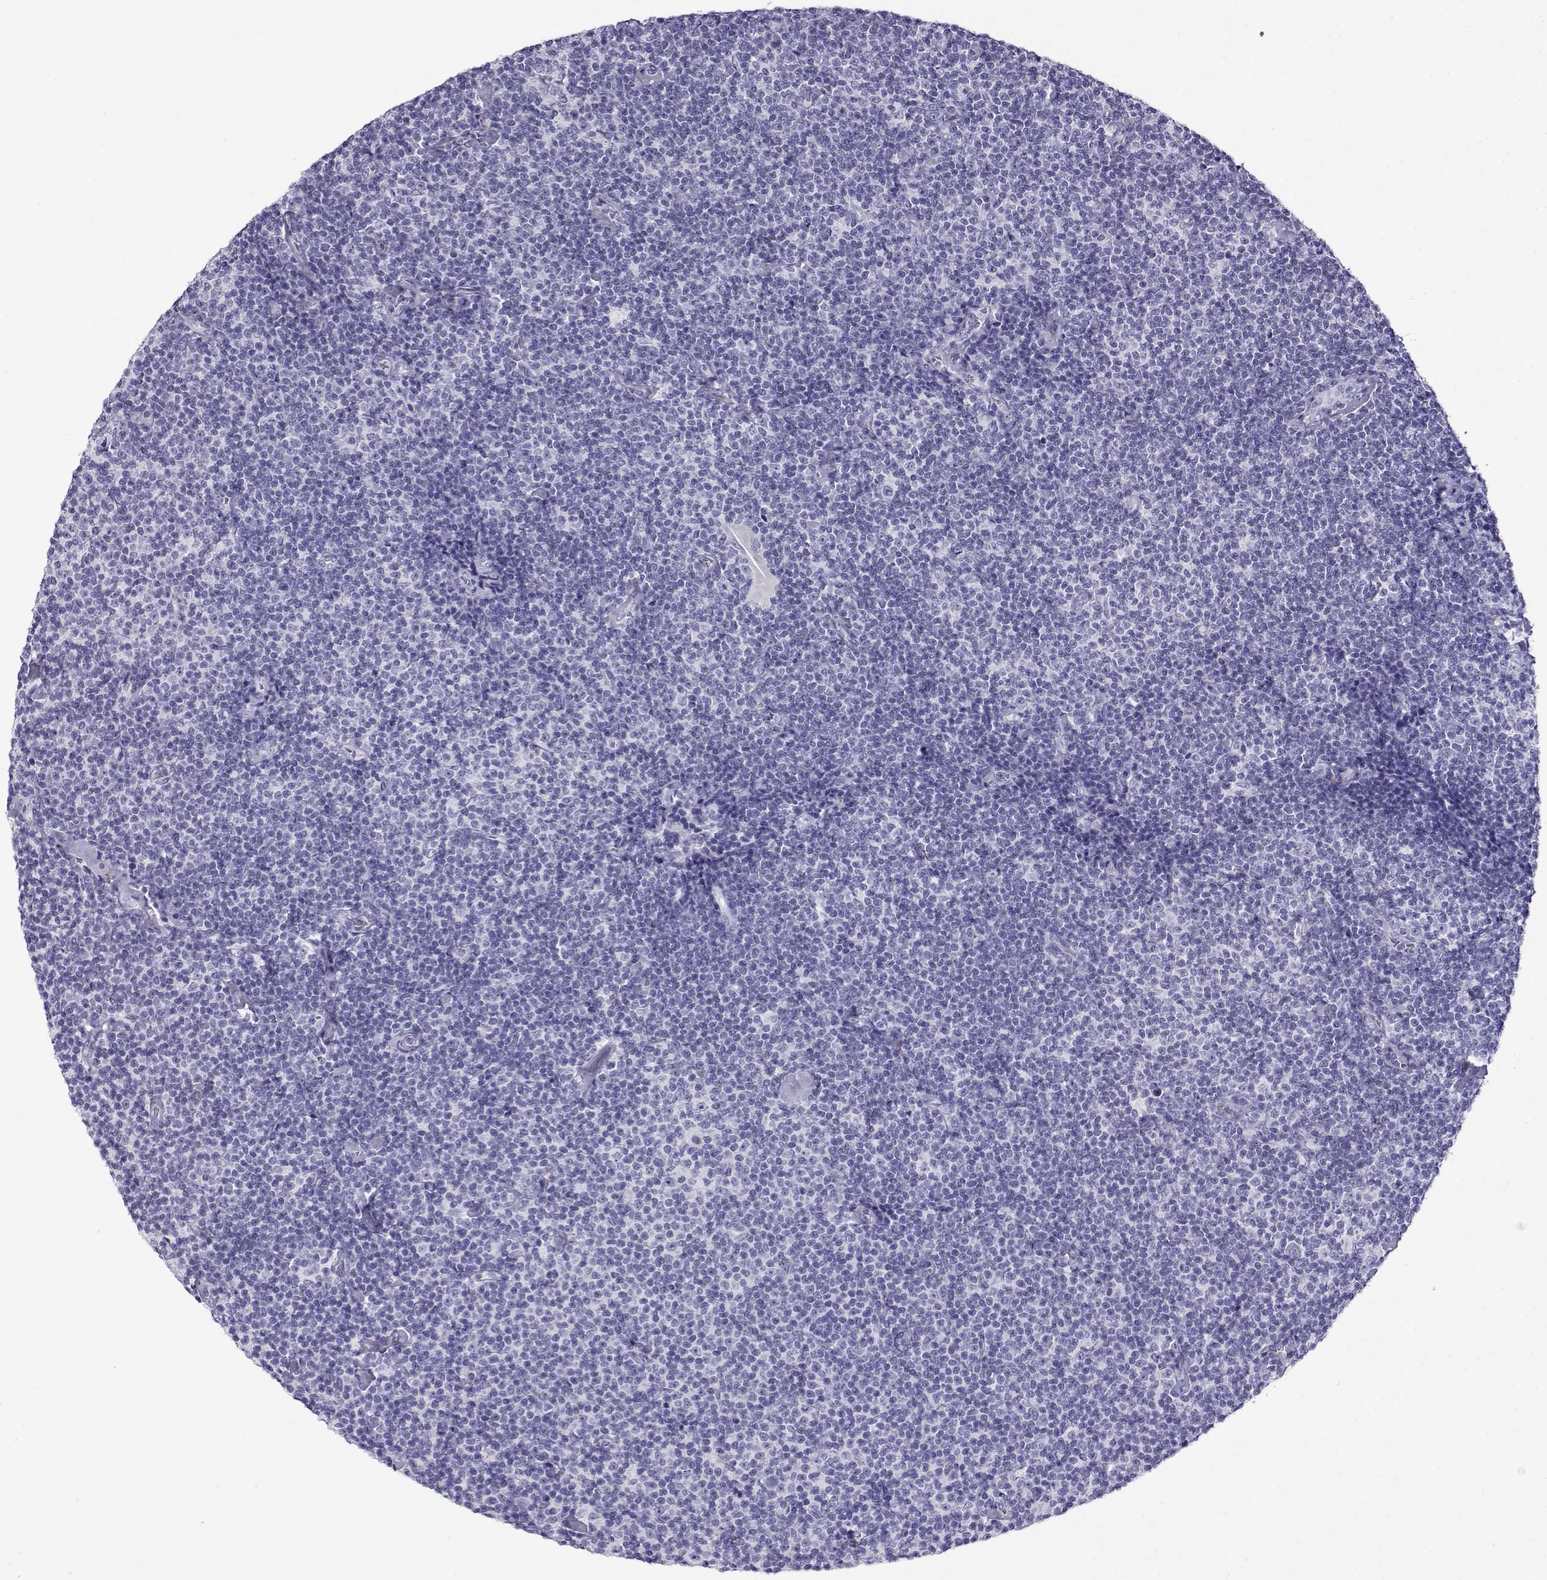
{"staining": {"intensity": "negative", "quantity": "none", "location": "none"}, "tissue": "lymphoma", "cell_type": "Tumor cells", "image_type": "cancer", "snomed": [{"axis": "morphology", "description": "Malignant lymphoma, non-Hodgkin's type, Low grade"}, {"axis": "topography", "description": "Lymph node"}], "caption": "Photomicrograph shows no protein positivity in tumor cells of low-grade malignant lymphoma, non-Hodgkin's type tissue. The staining was performed using DAB to visualize the protein expression in brown, while the nuclei were stained in blue with hematoxylin (Magnification: 20x).", "gene": "CABS1", "patient": {"sex": "male", "age": 81}}